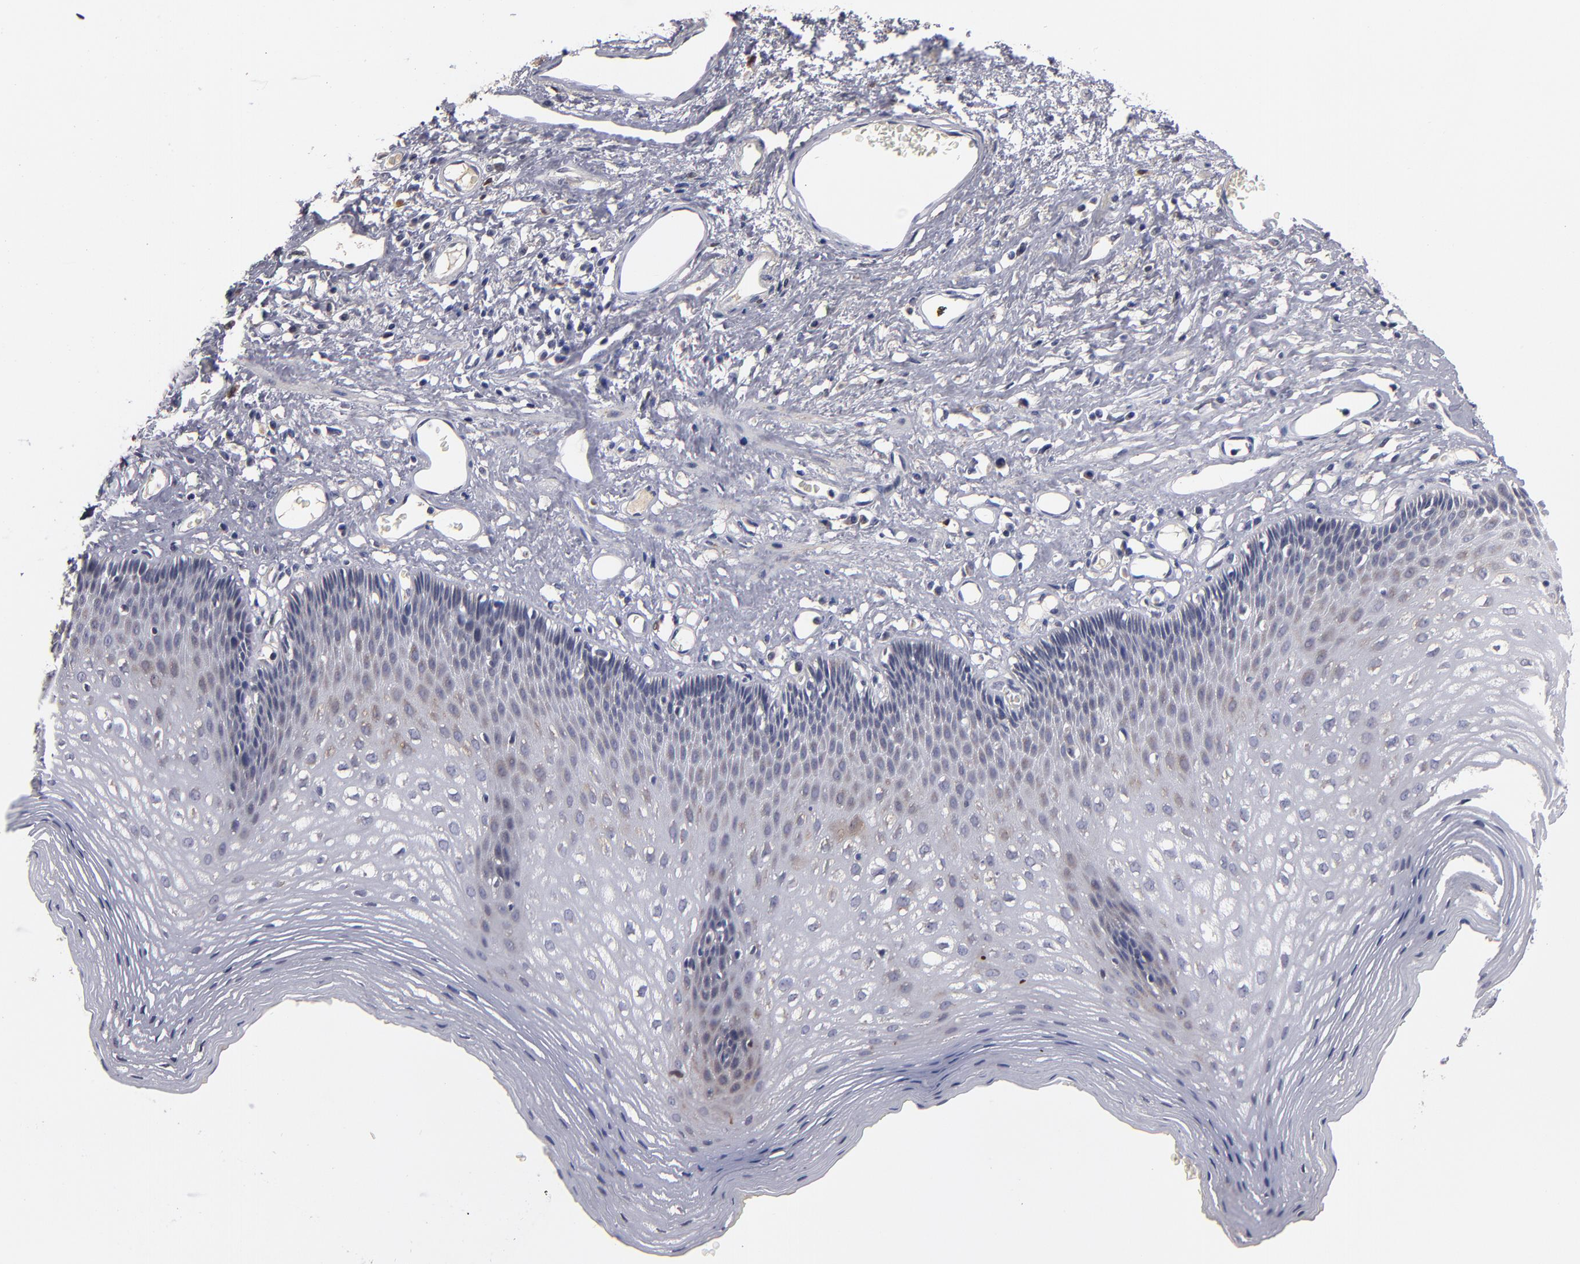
{"staining": {"intensity": "weak", "quantity": "<25%", "location": "cytoplasmic/membranous"}, "tissue": "esophagus", "cell_type": "Squamous epithelial cells", "image_type": "normal", "snomed": [{"axis": "morphology", "description": "Normal tissue, NOS"}, {"axis": "topography", "description": "Esophagus"}], "caption": "Protein analysis of benign esophagus exhibits no significant staining in squamous epithelial cells.", "gene": "EXD2", "patient": {"sex": "female", "age": 70}}